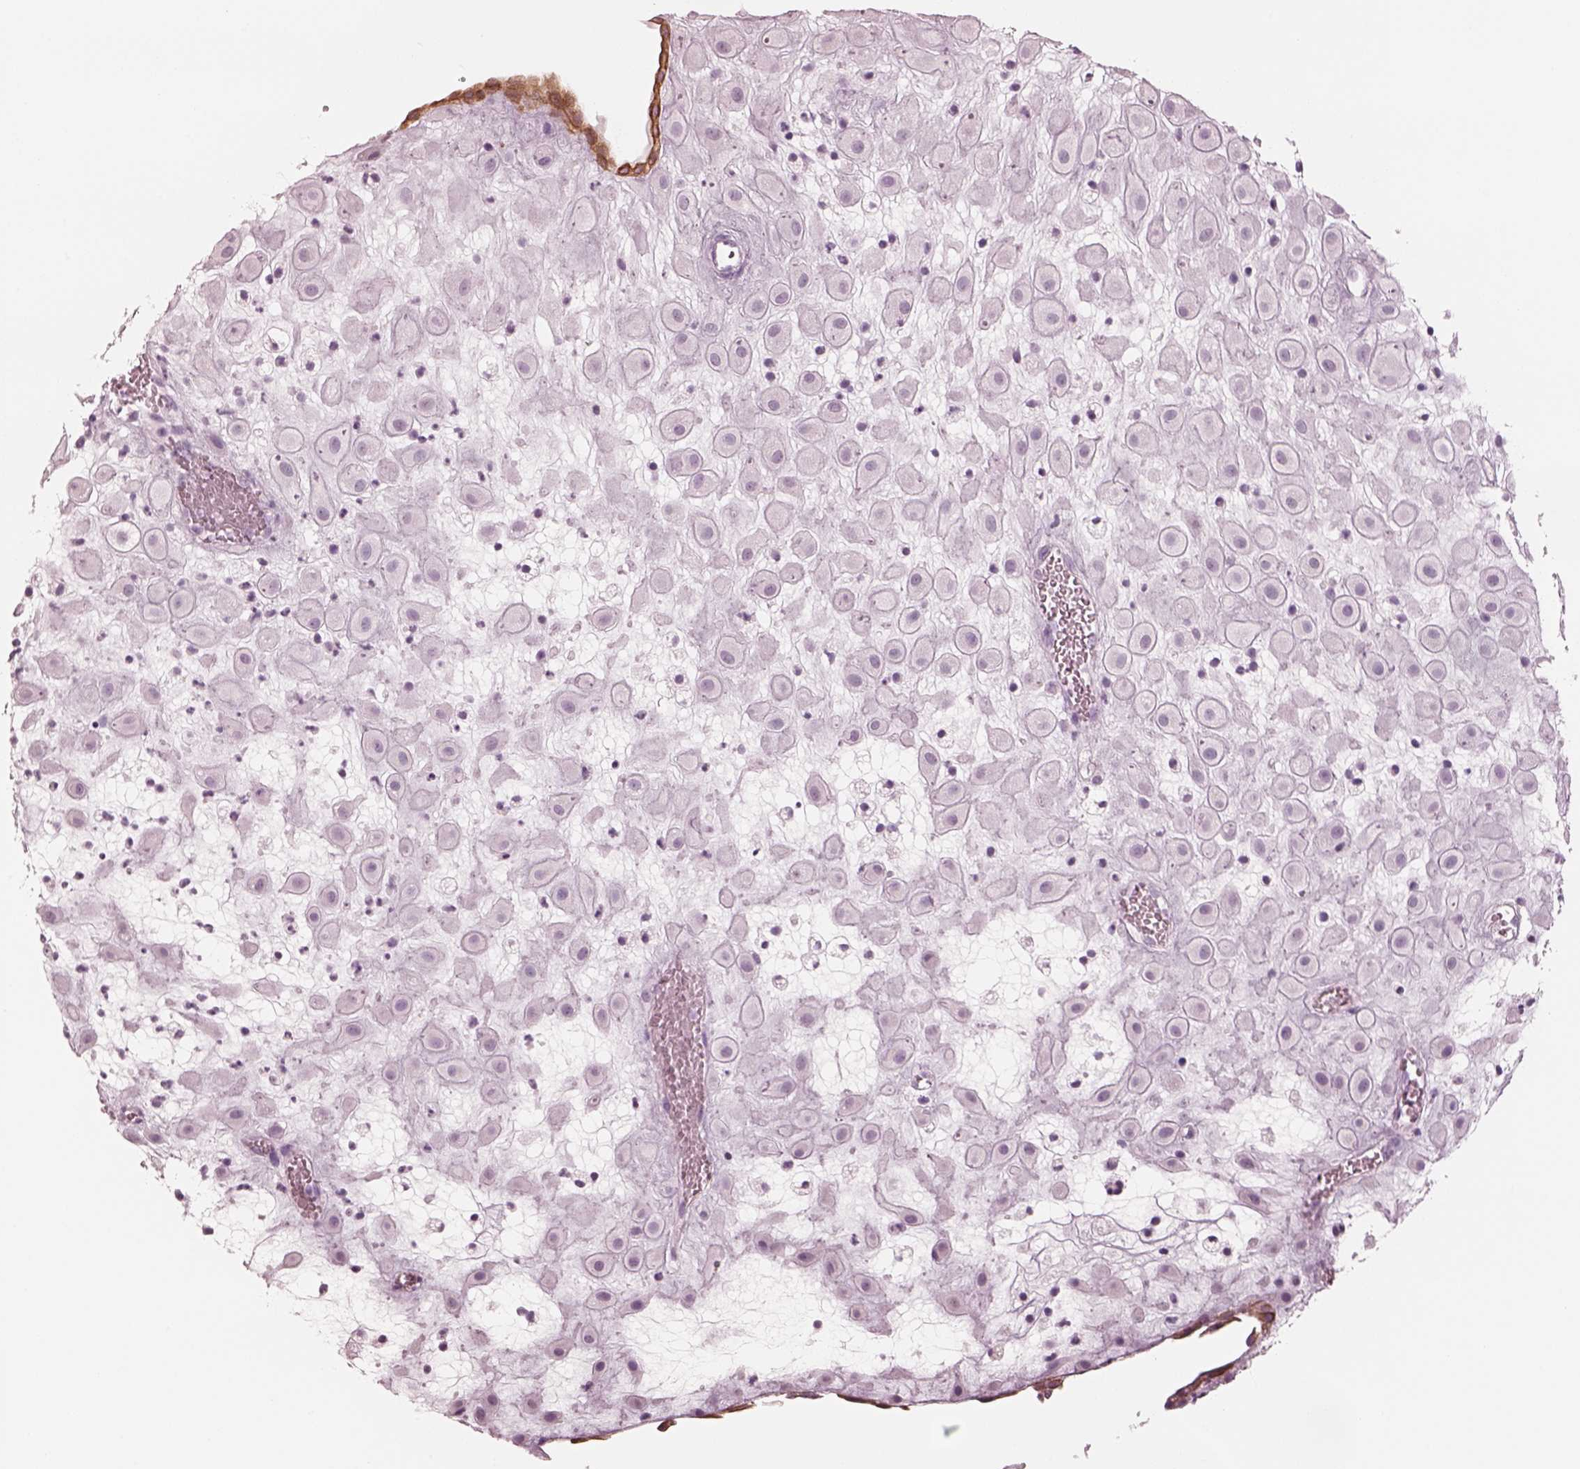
{"staining": {"intensity": "negative", "quantity": "none", "location": "none"}, "tissue": "placenta", "cell_type": "Decidual cells", "image_type": "normal", "snomed": [{"axis": "morphology", "description": "Normal tissue, NOS"}, {"axis": "topography", "description": "Placenta"}], "caption": "A histopathology image of placenta stained for a protein demonstrates no brown staining in decidual cells. (Stains: DAB immunohistochemistry with hematoxylin counter stain, Microscopy: brightfield microscopy at high magnification).", "gene": "PON3", "patient": {"sex": "female", "age": 24}}